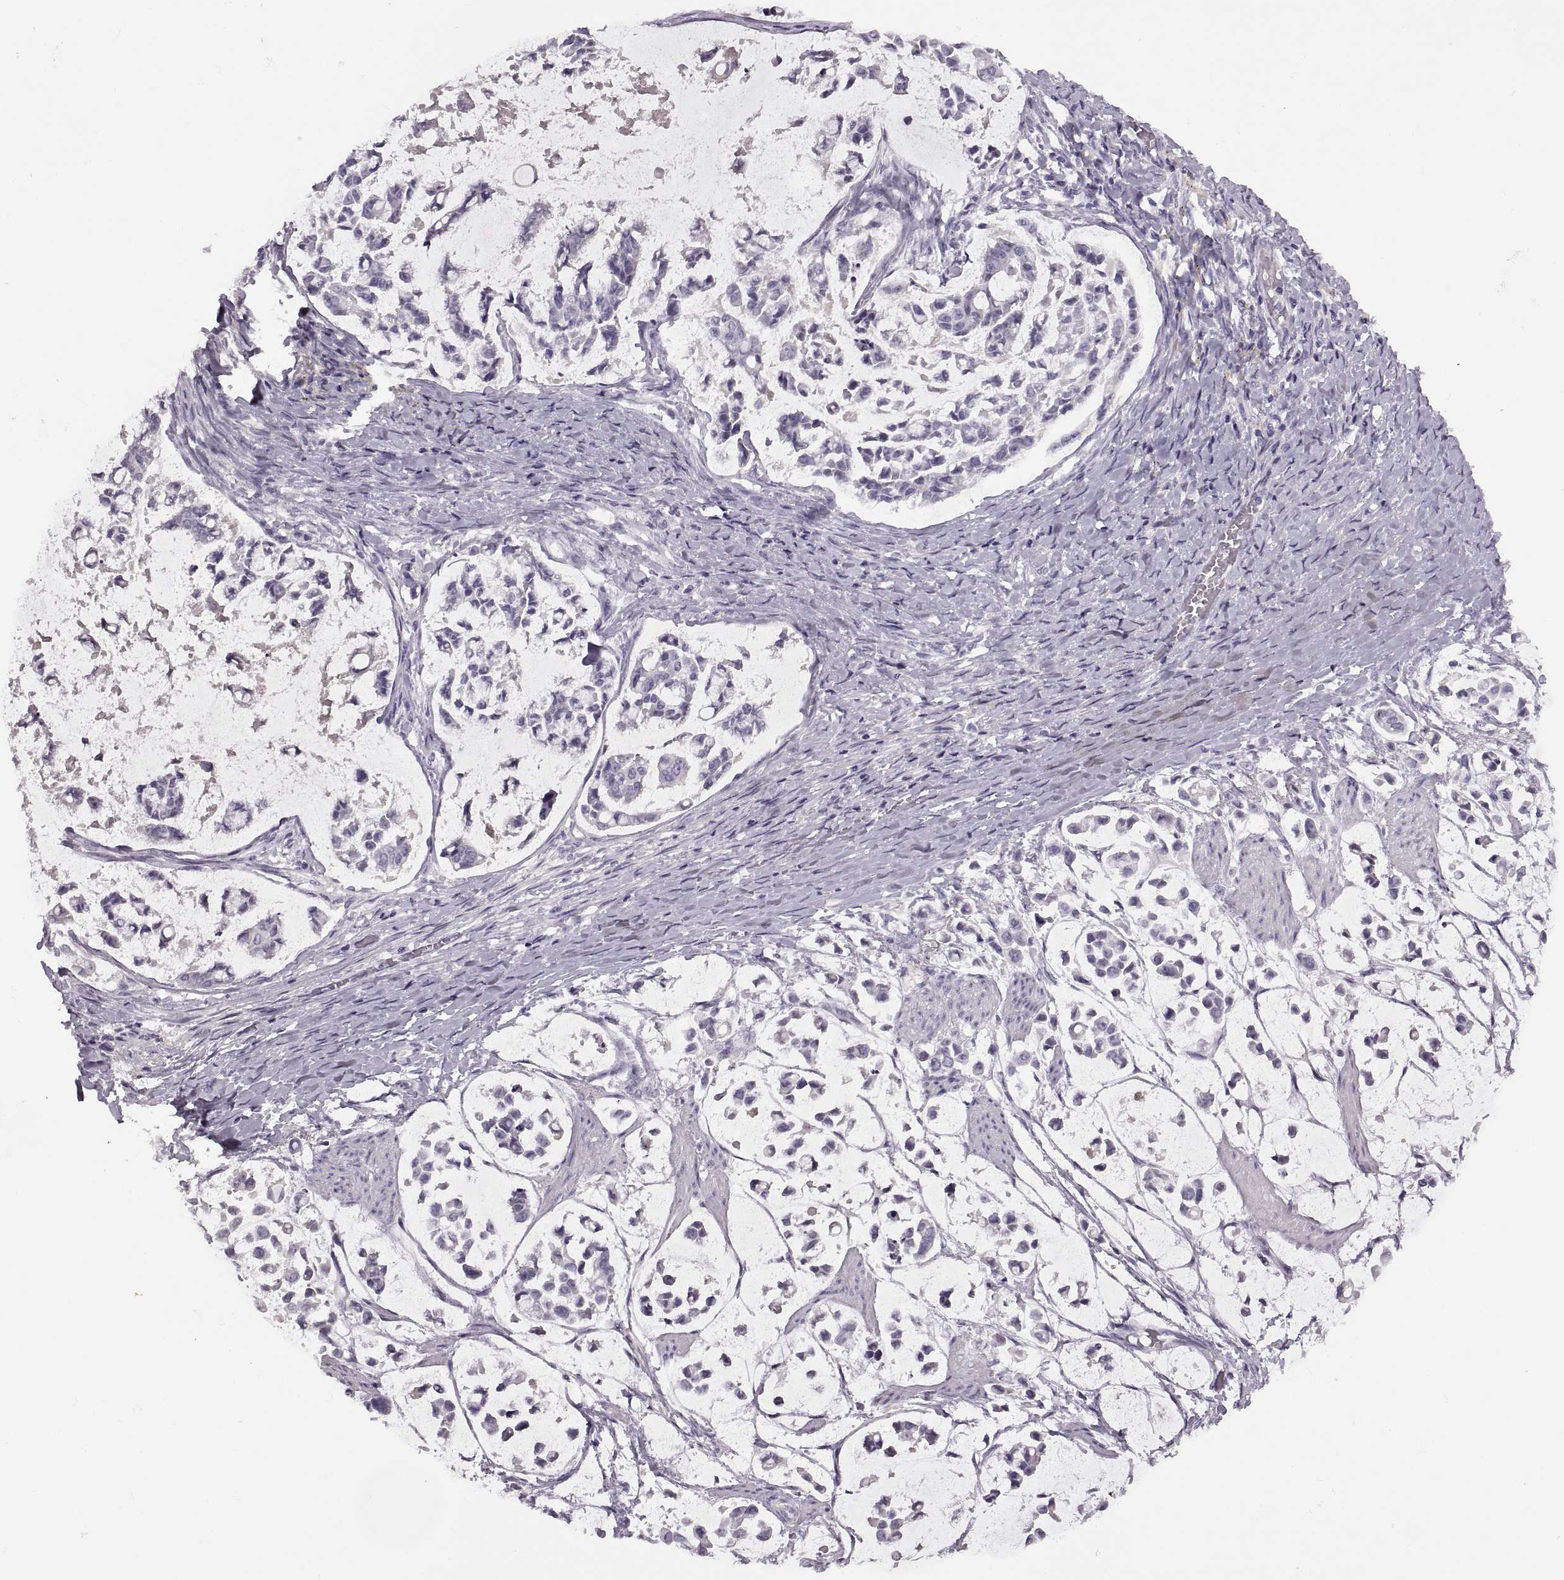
{"staining": {"intensity": "negative", "quantity": "none", "location": "none"}, "tissue": "stomach cancer", "cell_type": "Tumor cells", "image_type": "cancer", "snomed": [{"axis": "morphology", "description": "Adenocarcinoma, NOS"}, {"axis": "topography", "description": "Stomach"}], "caption": "Immunohistochemistry micrograph of human adenocarcinoma (stomach) stained for a protein (brown), which demonstrates no staining in tumor cells.", "gene": "RSPH6A", "patient": {"sex": "male", "age": 82}}